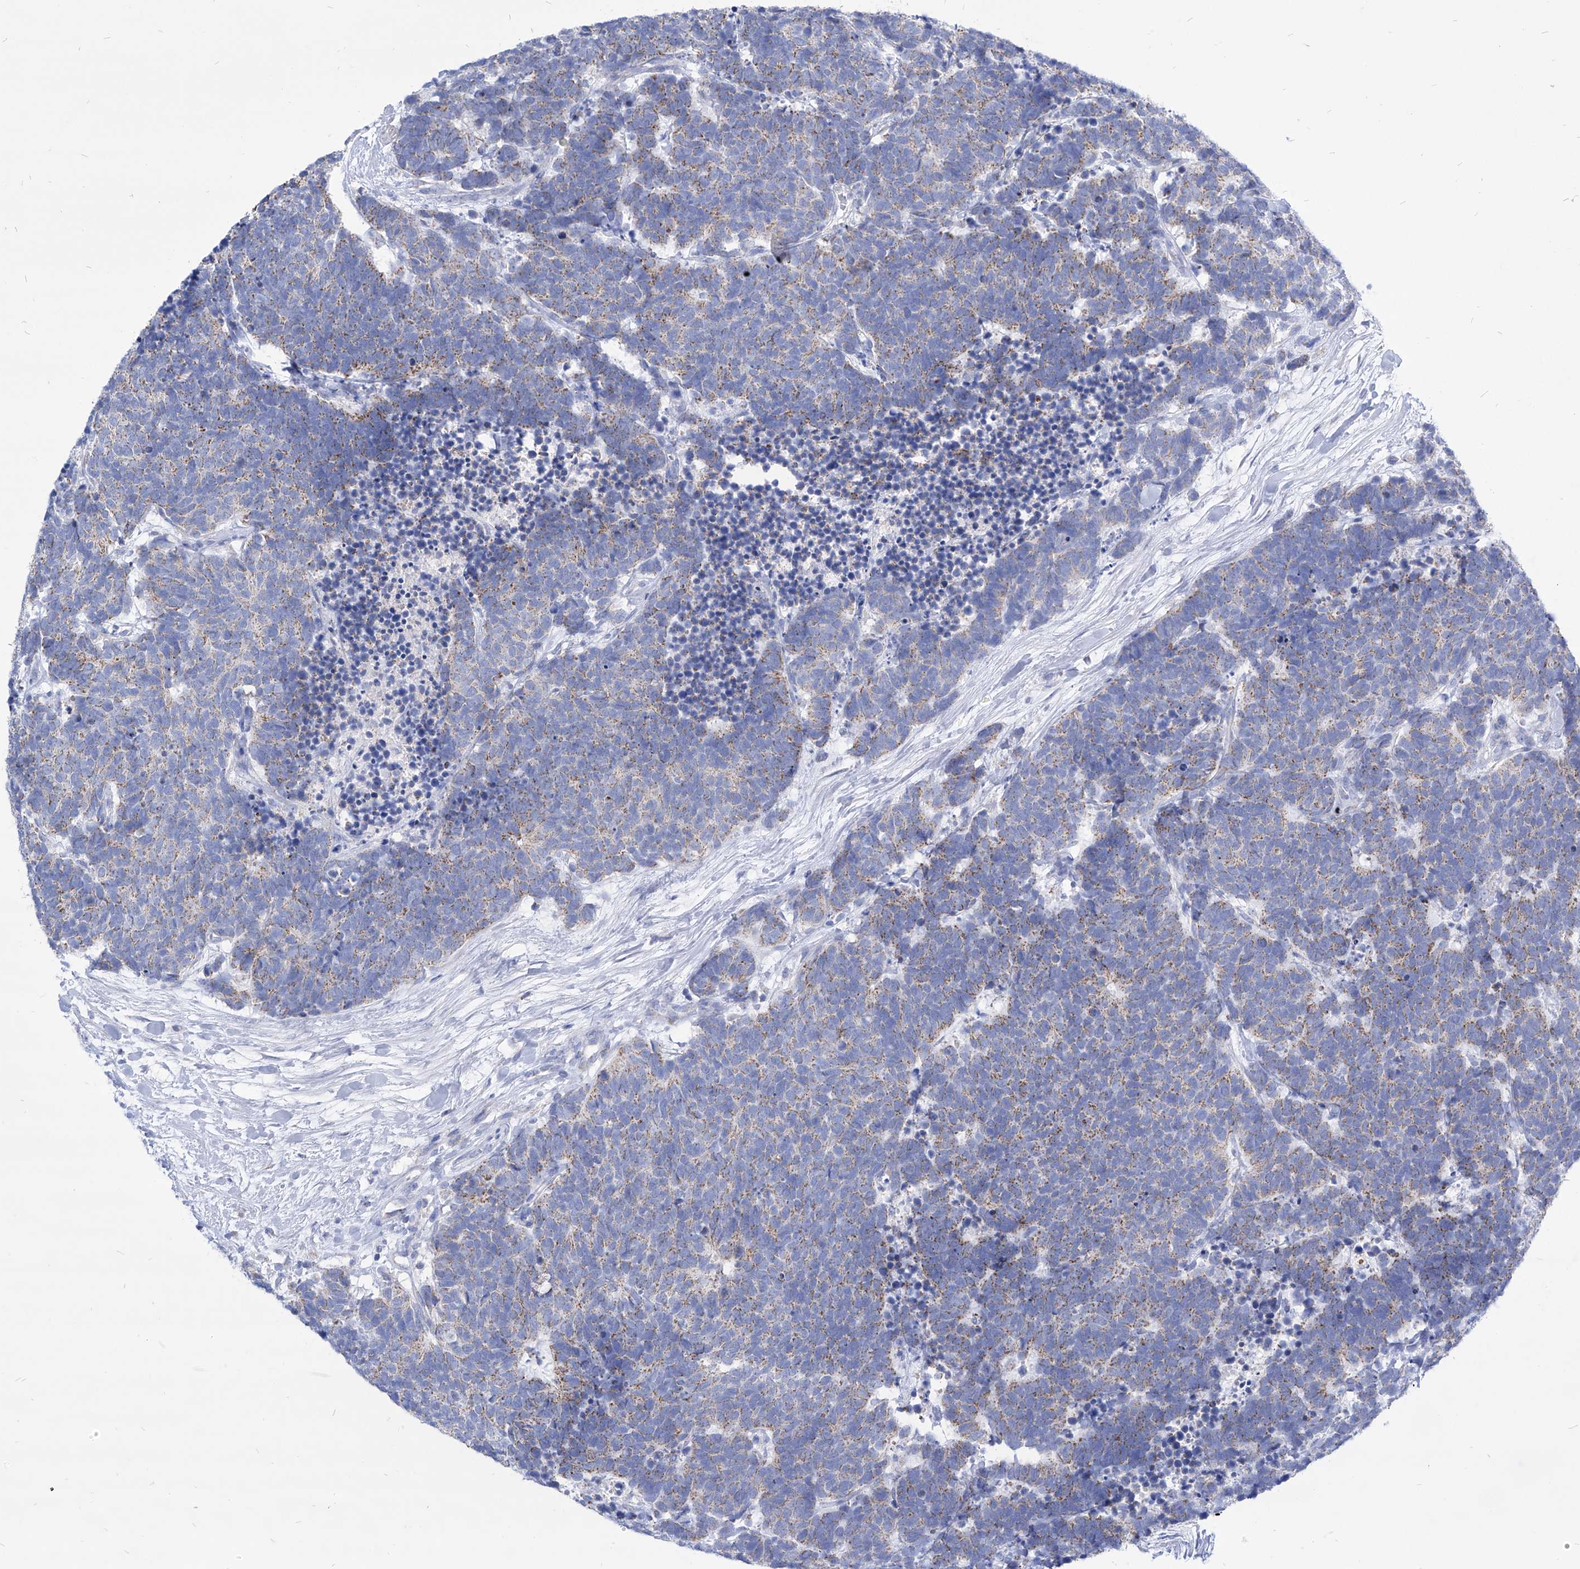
{"staining": {"intensity": "weak", "quantity": "25%-75%", "location": "cytoplasmic/membranous"}, "tissue": "carcinoid", "cell_type": "Tumor cells", "image_type": "cancer", "snomed": [{"axis": "morphology", "description": "Carcinoma, NOS"}, {"axis": "morphology", "description": "Carcinoid, malignant, NOS"}, {"axis": "topography", "description": "Urinary bladder"}], "caption": "Protein staining of carcinoma tissue shows weak cytoplasmic/membranous staining in about 25%-75% of tumor cells. (DAB = brown stain, brightfield microscopy at high magnification).", "gene": "COQ3", "patient": {"sex": "male", "age": 57}}